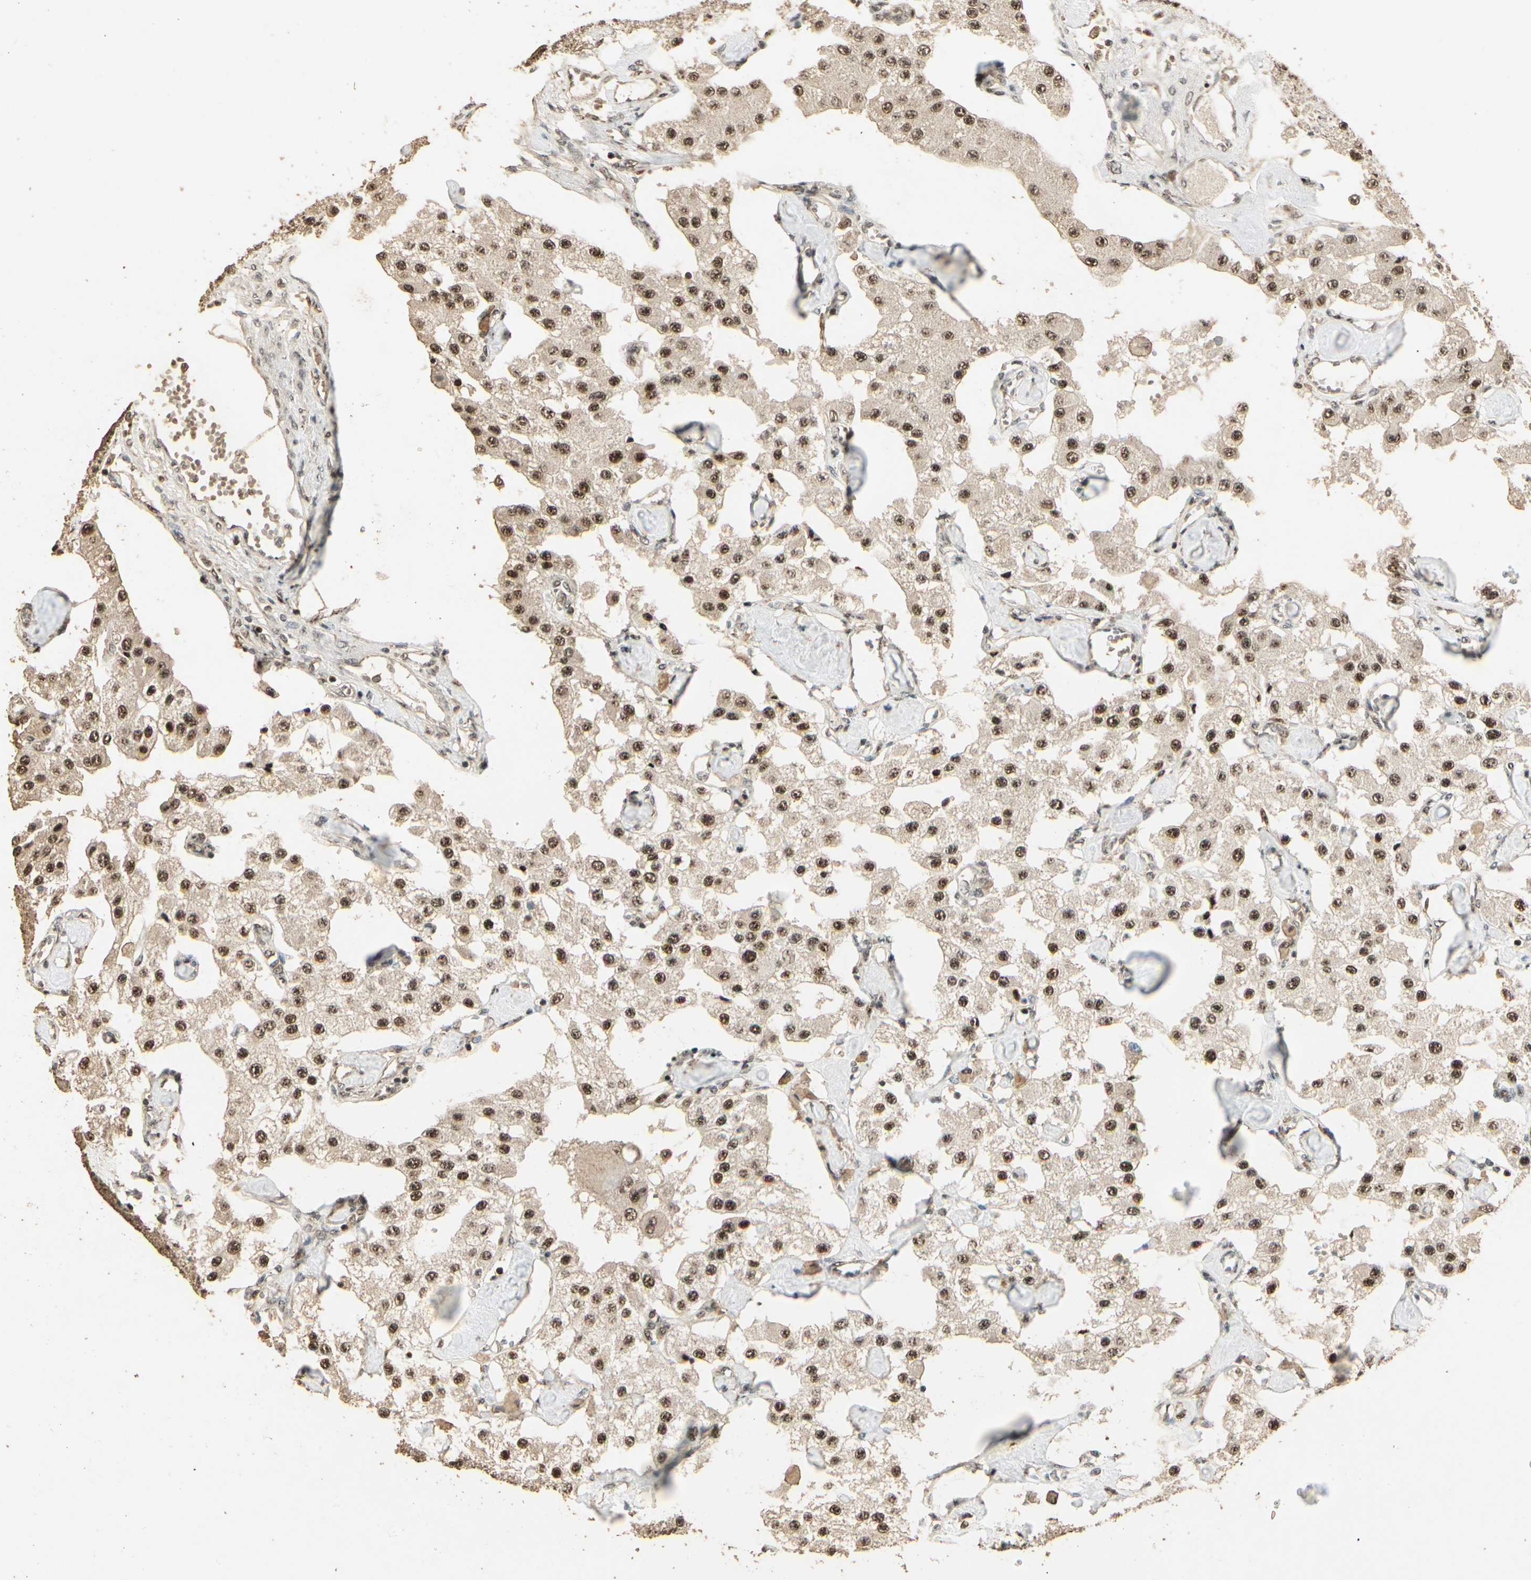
{"staining": {"intensity": "moderate", "quantity": ">75%", "location": "nuclear"}, "tissue": "carcinoid", "cell_type": "Tumor cells", "image_type": "cancer", "snomed": [{"axis": "morphology", "description": "Carcinoid, malignant, NOS"}, {"axis": "topography", "description": "Pancreas"}], "caption": "Human carcinoid stained with a brown dye exhibits moderate nuclear positive staining in approximately >75% of tumor cells.", "gene": "RBM25", "patient": {"sex": "male", "age": 41}}